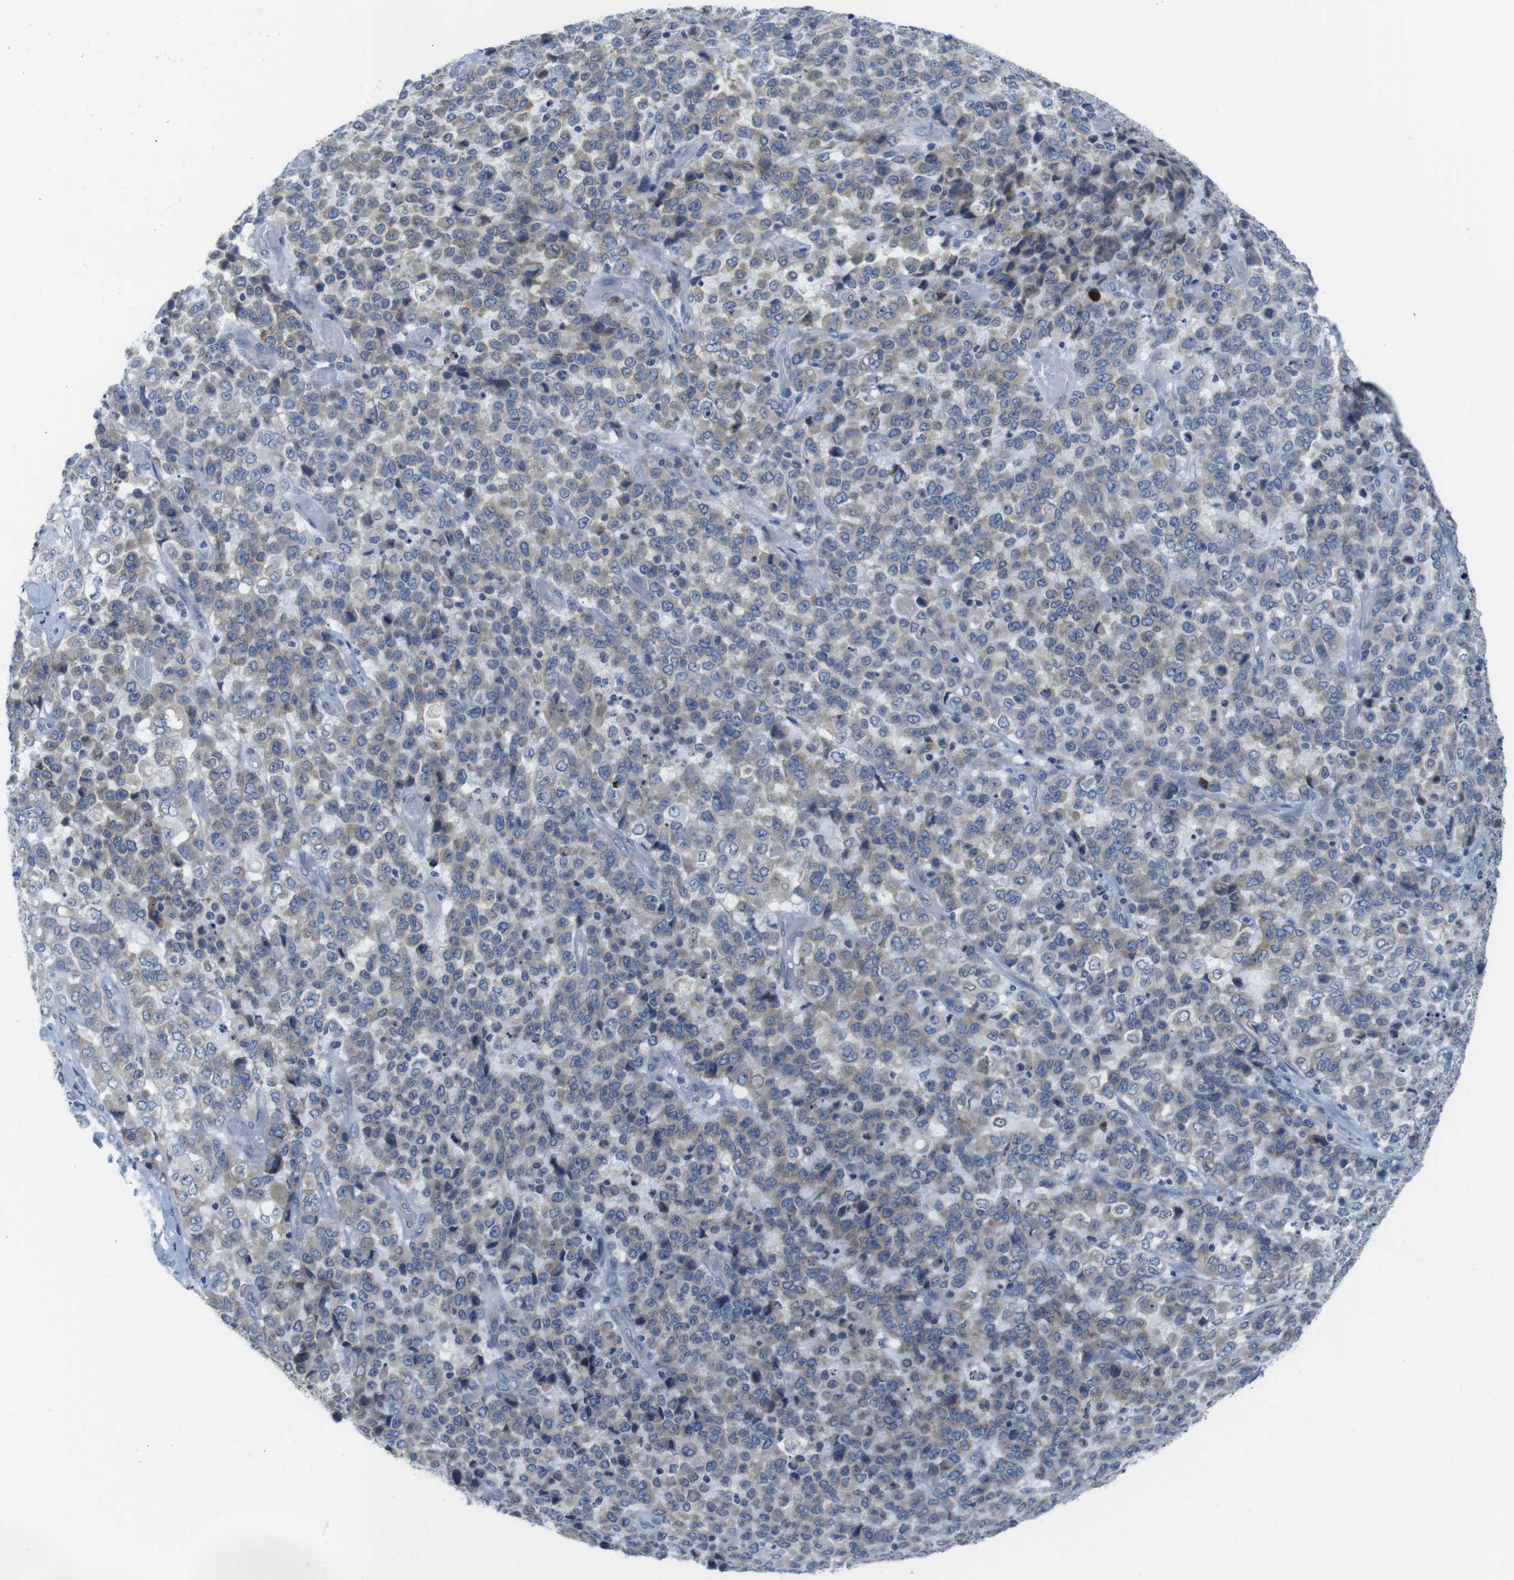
{"staining": {"intensity": "weak", "quantity": ">75%", "location": "cytoplasmic/membranous"}, "tissue": "stomach cancer", "cell_type": "Tumor cells", "image_type": "cancer", "snomed": [{"axis": "morphology", "description": "Adenocarcinoma, NOS"}, {"axis": "topography", "description": "Stomach"}], "caption": "High-magnification brightfield microscopy of stomach adenocarcinoma stained with DAB (brown) and counterstained with hematoxylin (blue). tumor cells exhibit weak cytoplasmic/membranous positivity is present in about>75% of cells.", "gene": "CLPTM1L", "patient": {"sex": "female", "age": 73}}